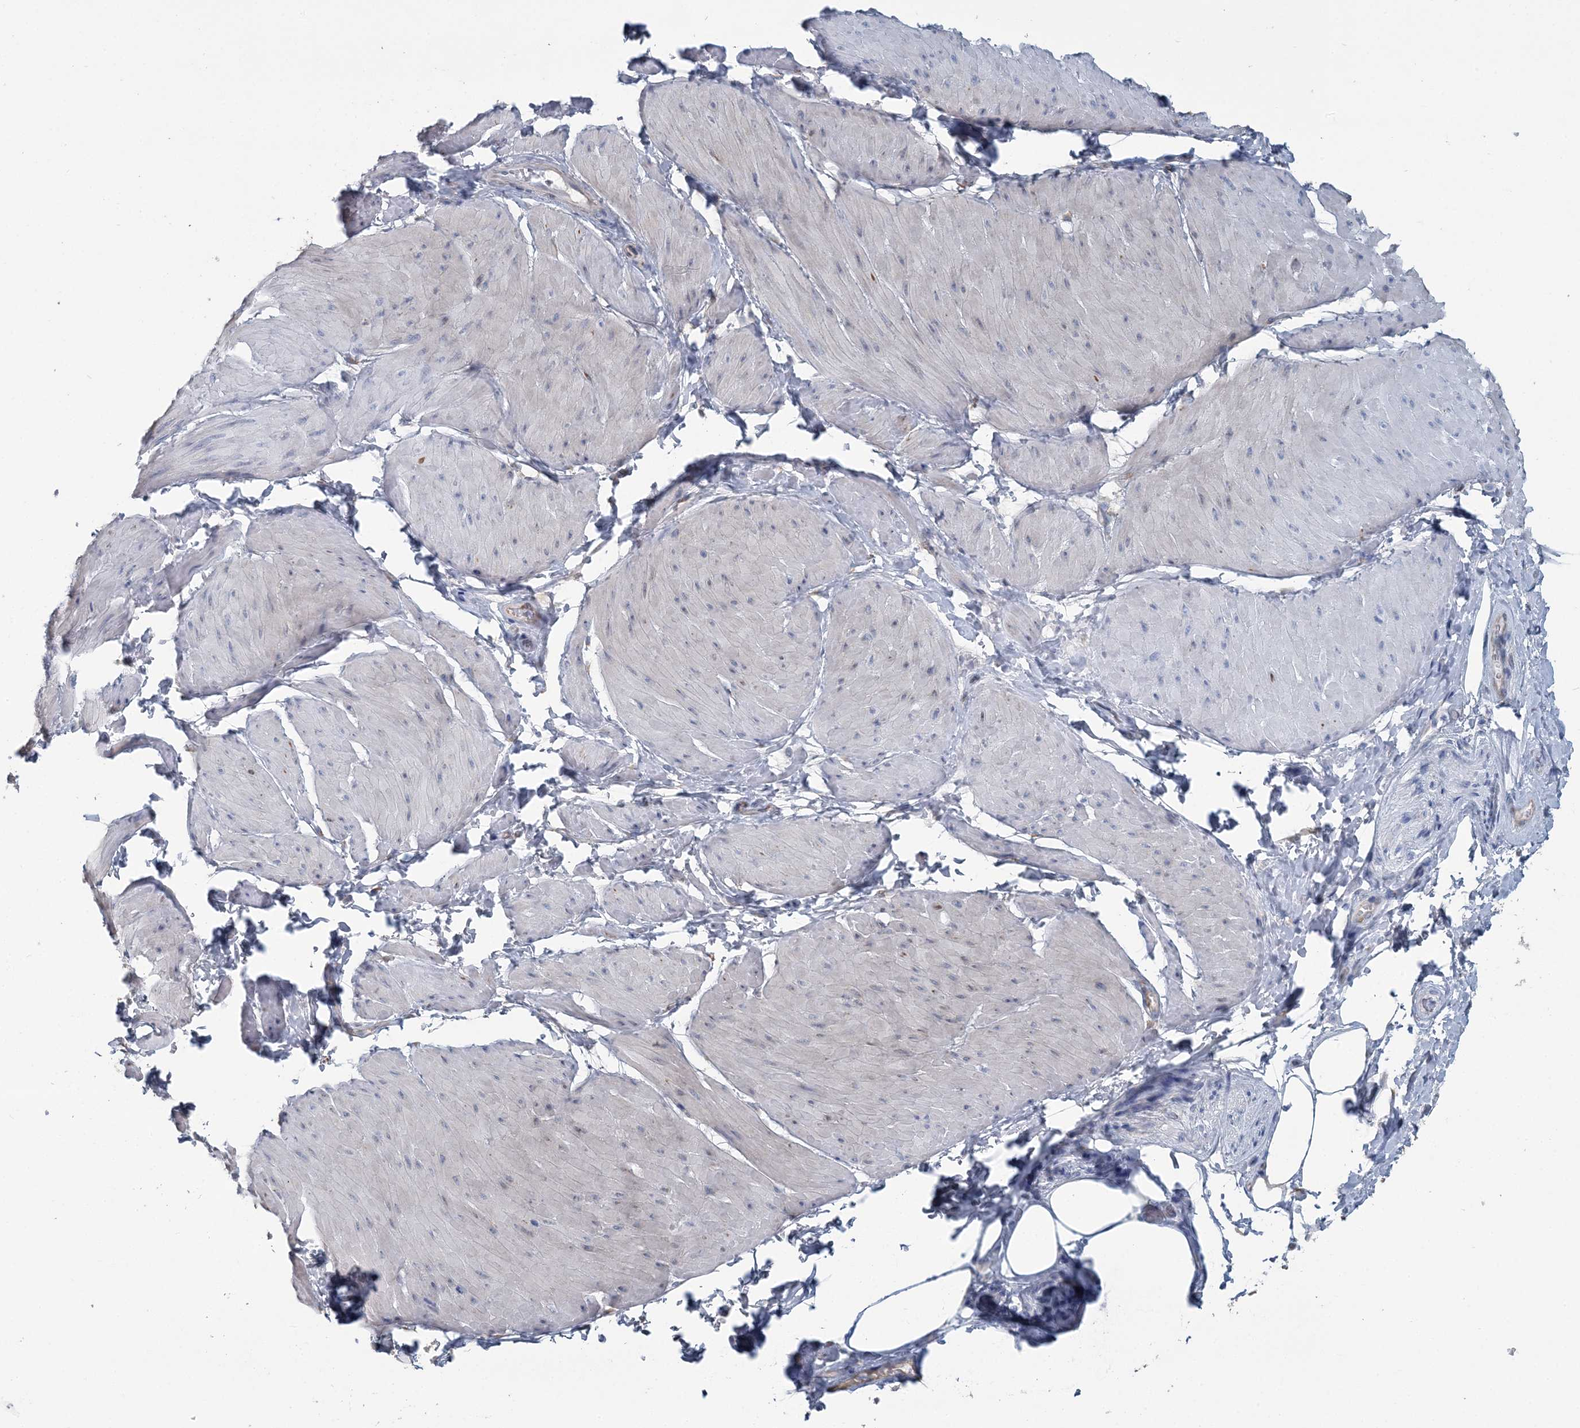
{"staining": {"intensity": "negative", "quantity": "none", "location": "none"}, "tissue": "smooth muscle", "cell_type": "Smooth muscle cells", "image_type": "normal", "snomed": [{"axis": "morphology", "description": "Urothelial carcinoma, High grade"}, {"axis": "topography", "description": "Urinary bladder"}], "caption": "An IHC image of normal smooth muscle is shown. There is no staining in smooth muscle cells of smooth muscle. (Brightfield microscopy of DAB immunohistochemistry at high magnification).", "gene": "CMBL", "patient": {"sex": "male", "age": 46}}